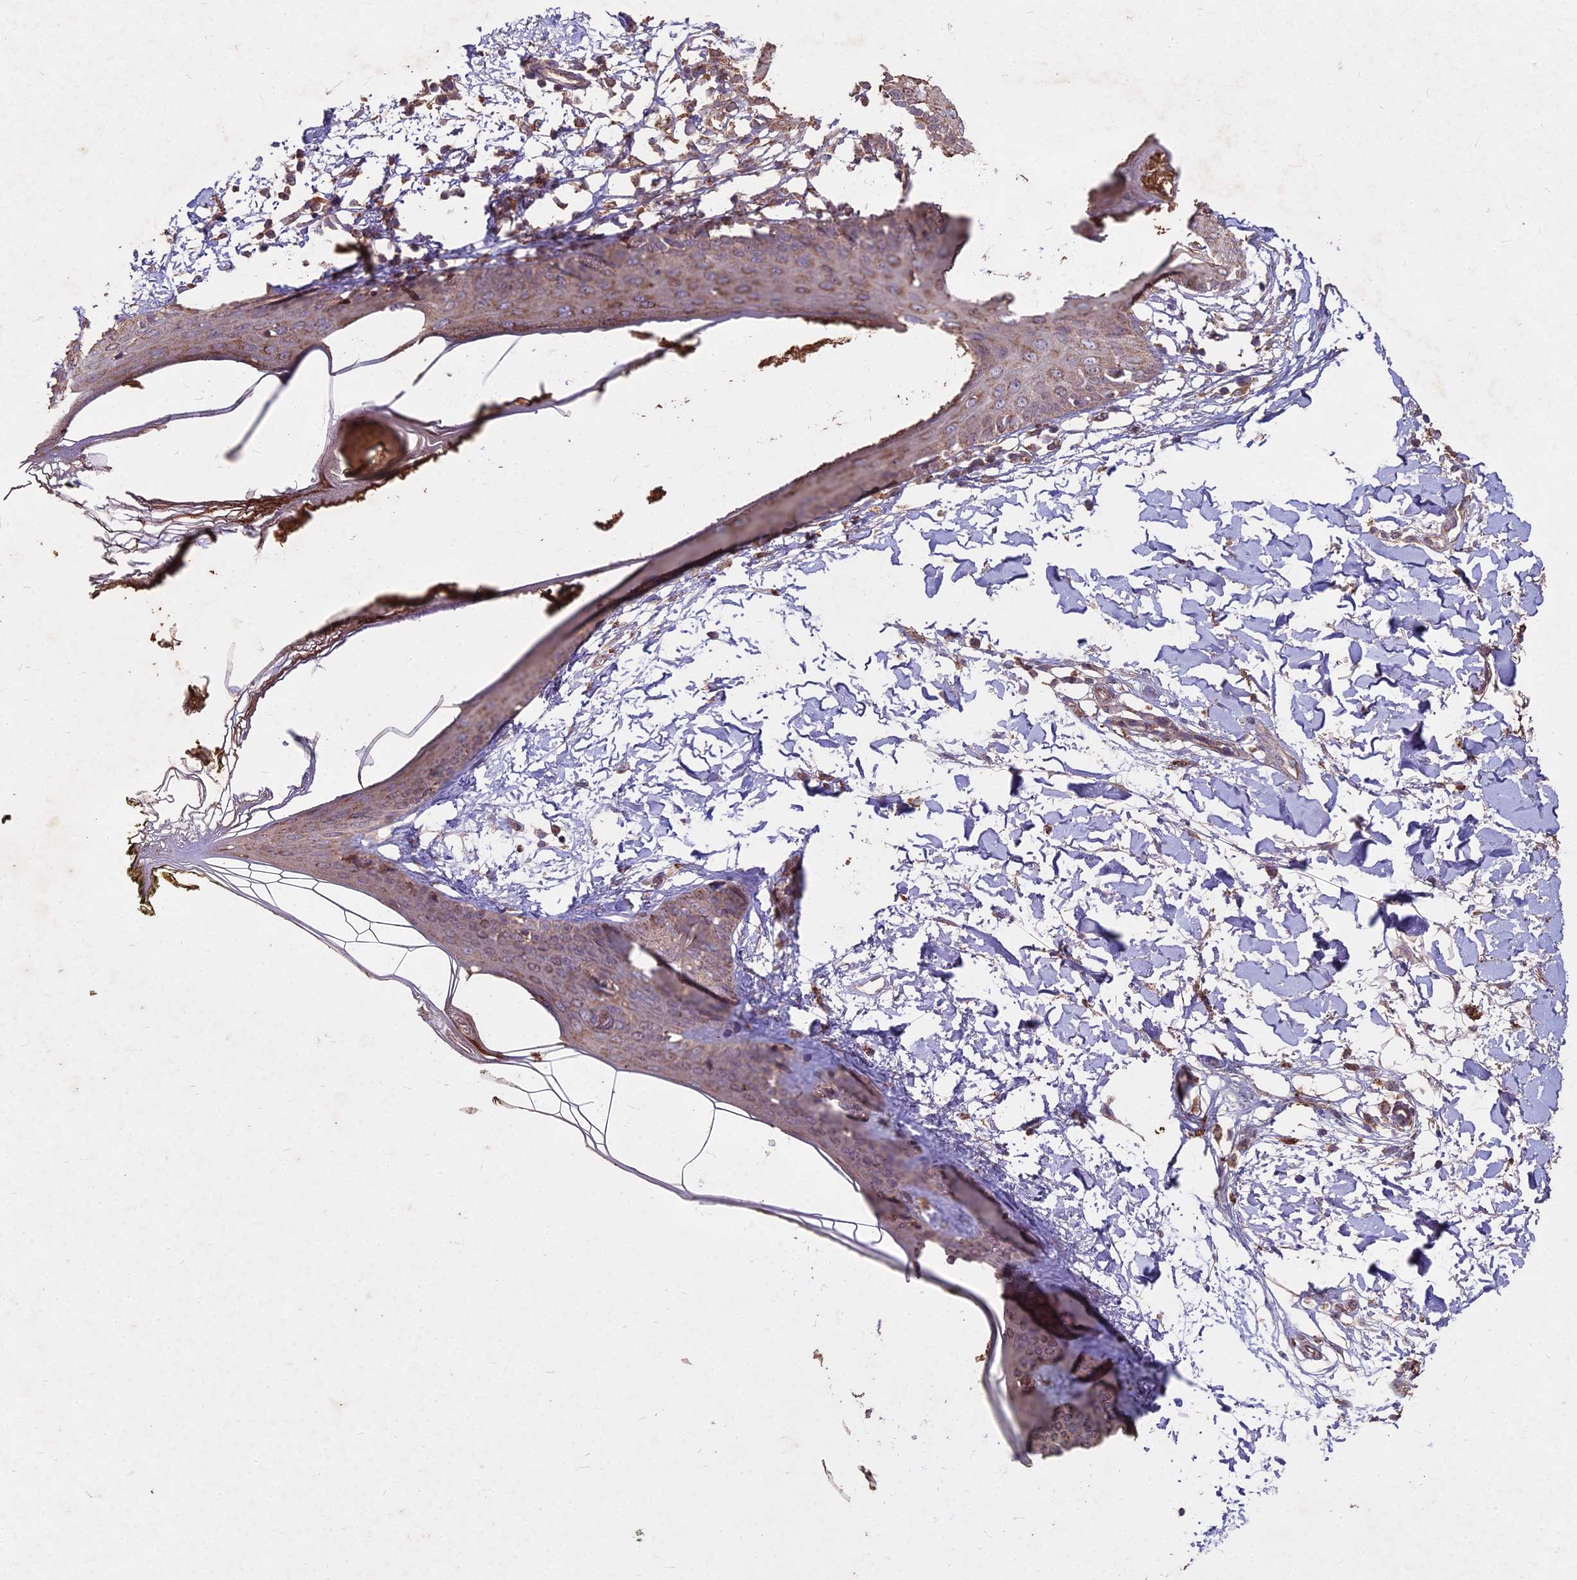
{"staining": {"intensity": "negative", "quantity": "none", "location": "none"}, "tissue": "skin", "cell_type": "Fibroblasts", "image_type": "normal", "snomed": [{"axis": "morphology", "description": "Normal tissue, NOS"}, {"axis": "topography", "description": "Skin"}], "caption": "High magnification brightfield microscopy of unremarkable skin stained with DAB (3,3'-diaminobenzidine) (brown) and counterstained with hematoxylin (blue): fibroblasts show no significant staining.", "gene": "CEMIP2", "patient": {"sex": "female", "age": 34}}